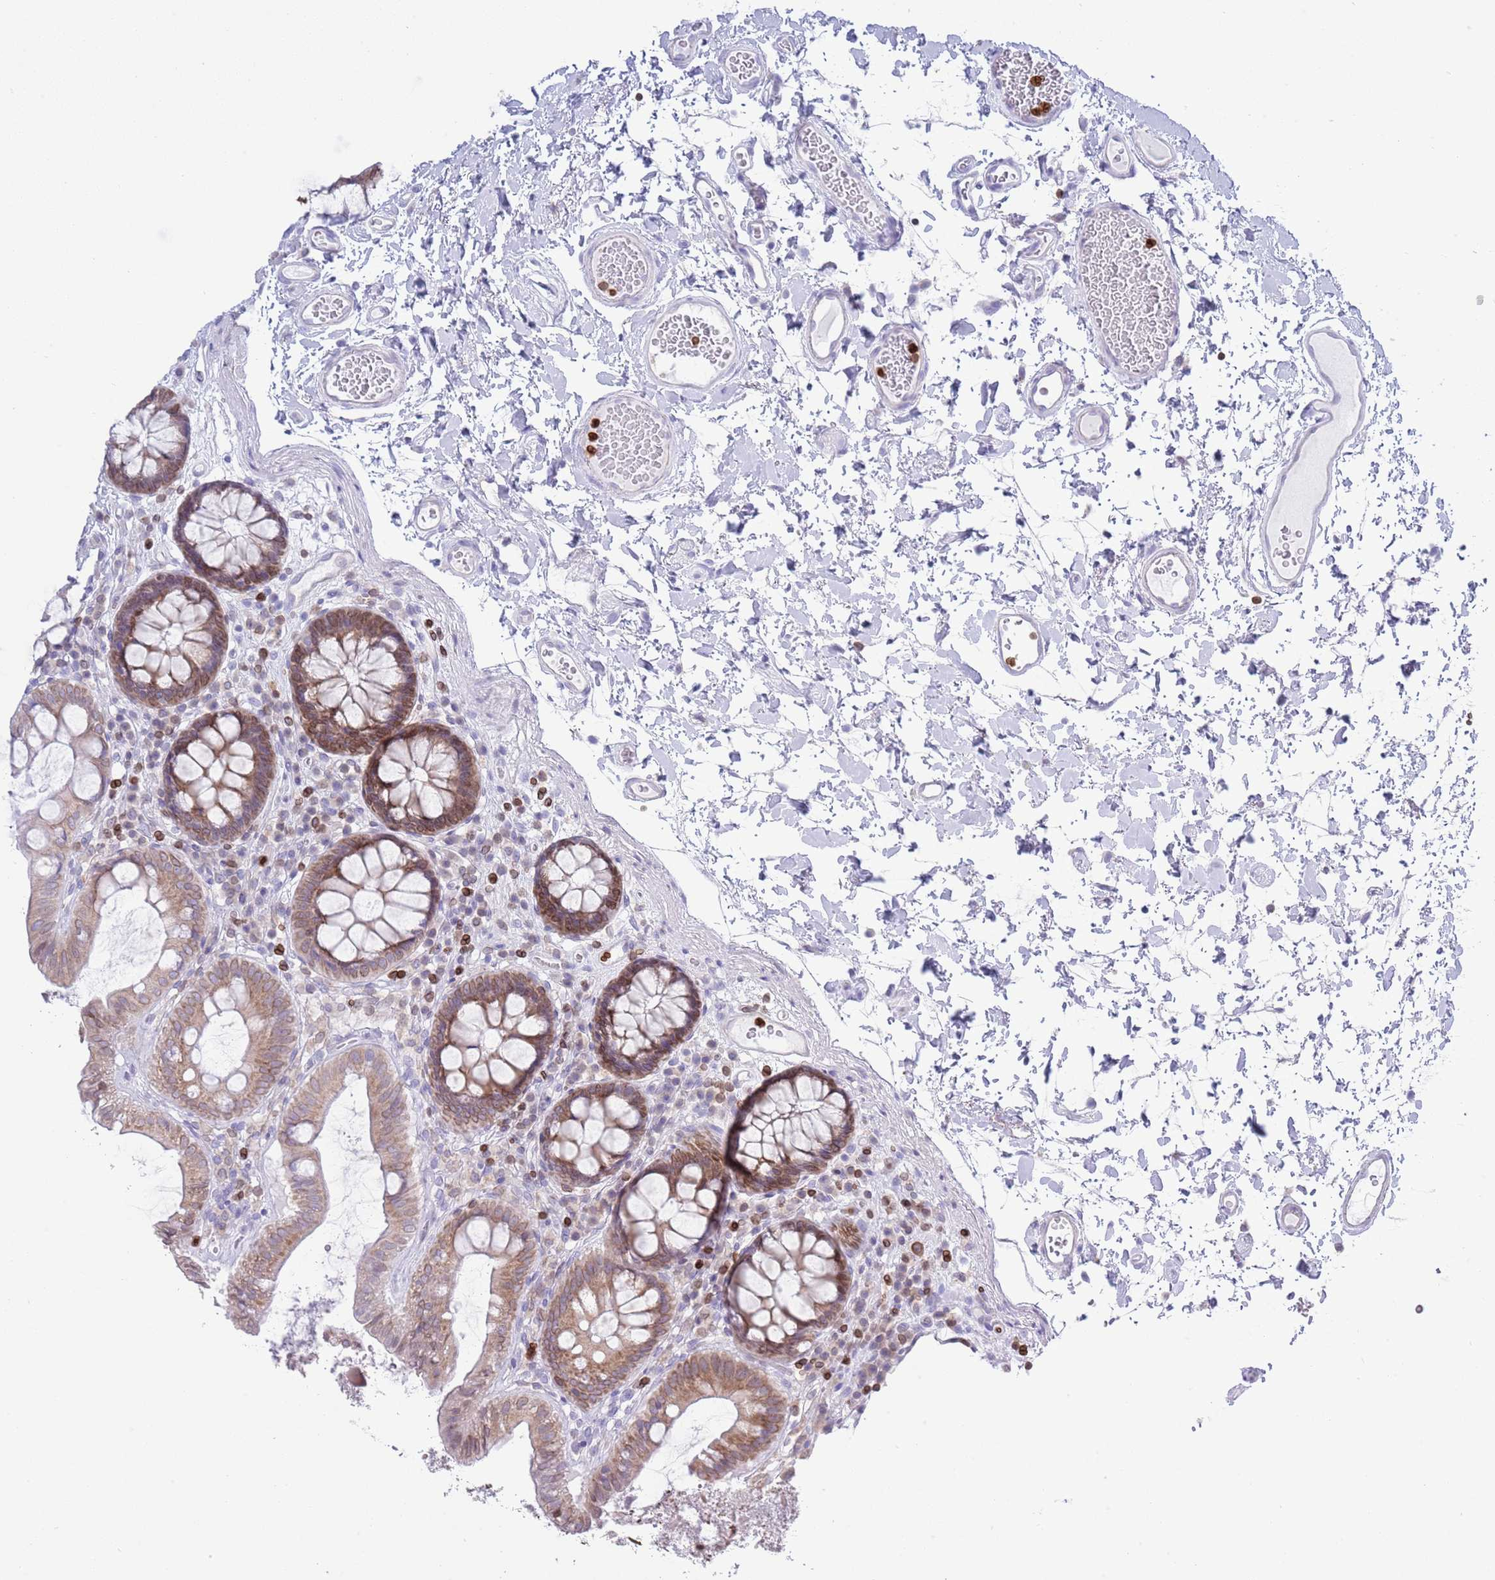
{"staining": {"intensity": "negative", "quantity": "none", "location": "none"}, "tissue": "colon", "cell_type": "Endothelial cells", "image_type": "normal", "snomed": [{"axis": "morphology", "description": "Normal tissue, NOS"}, {"axis": "topography", "description": "Colon"}], "caption": "Benign colon was stained to show a protein in brown. There is no significant expression in endothelial cells. (Stains: DAB IHC with hematoxylin counter stain, Microscopy: brightfield microscopy at high magnification).", "gene": "LBR", "patient": {"sex": "male", "age": 84}}